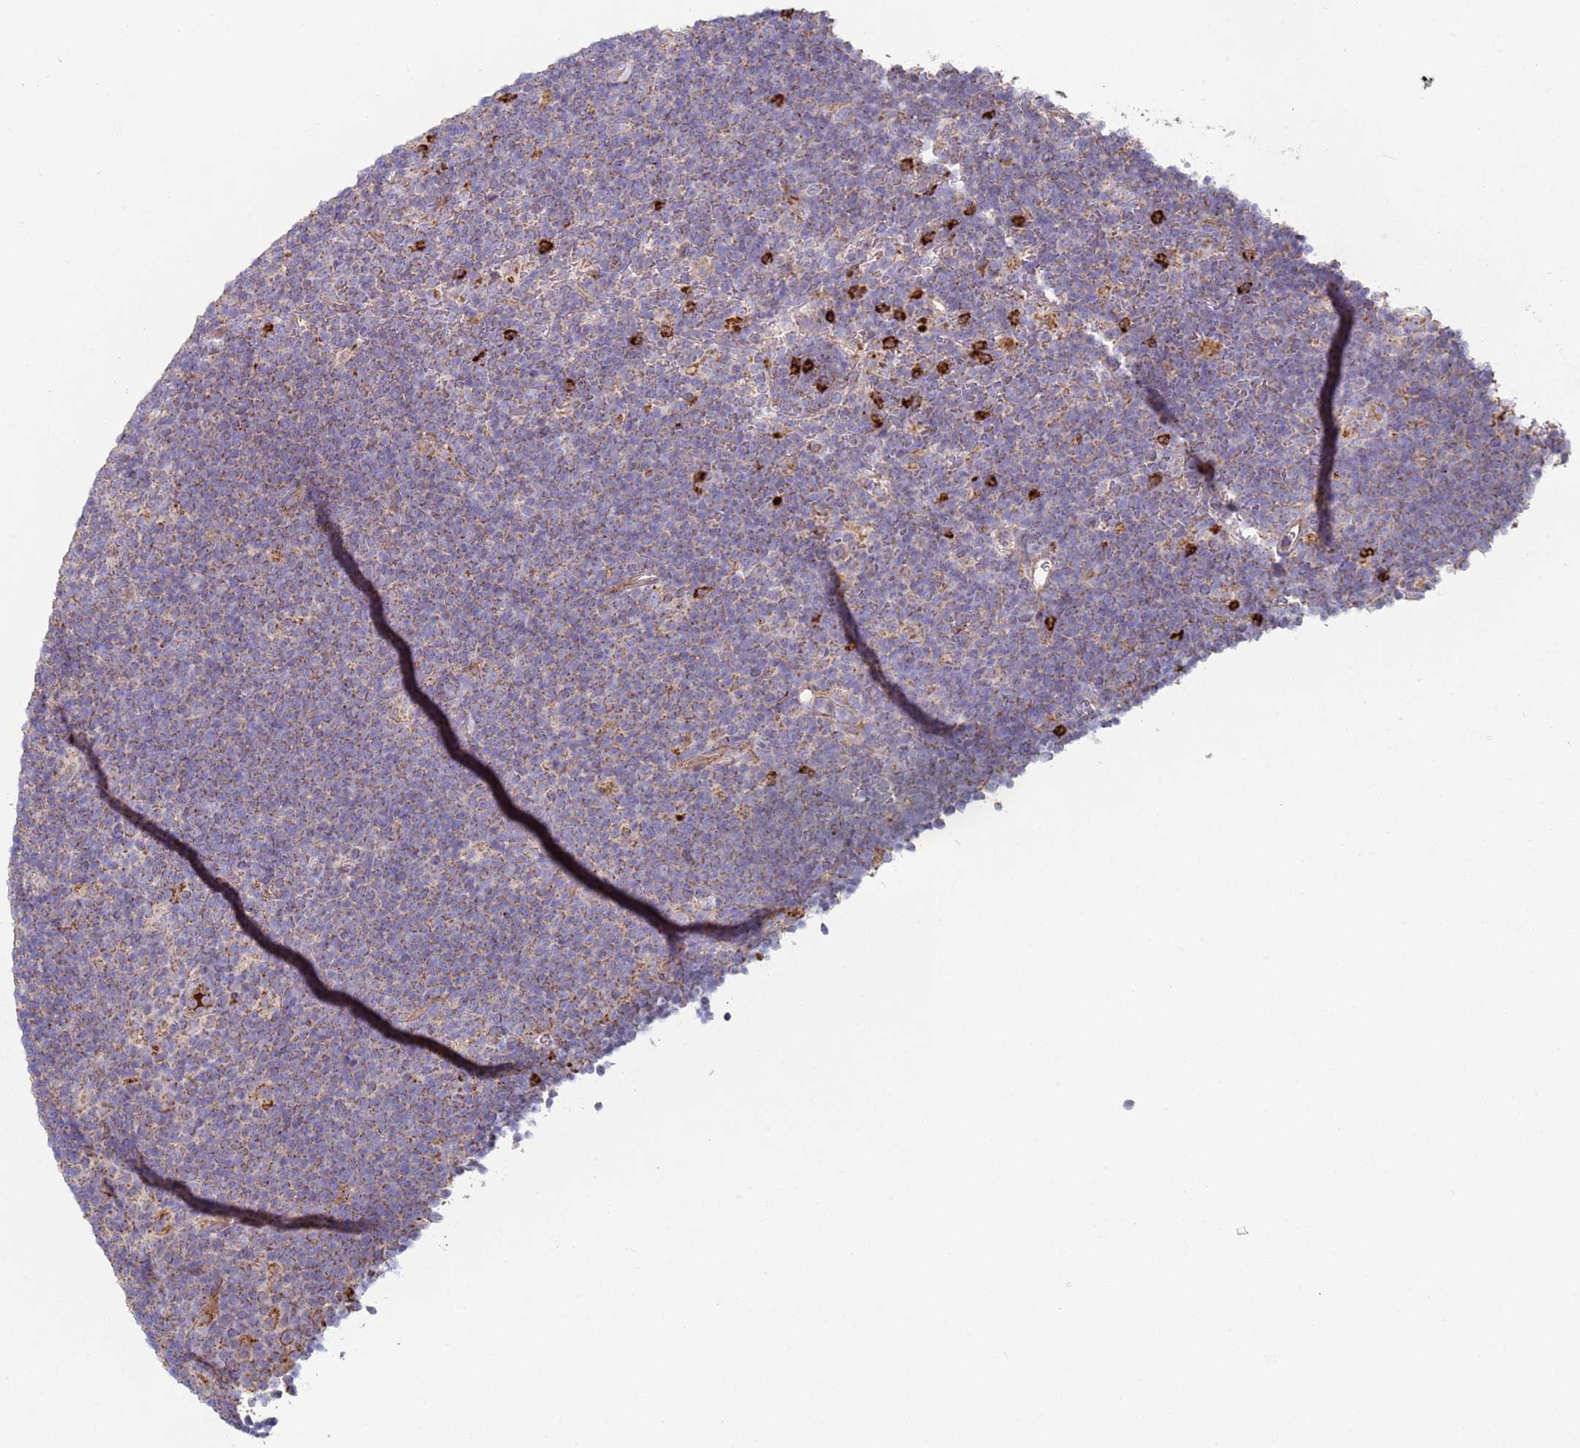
{"staining": {"intensity": "weak", "quantity": "<25%", "location": "cytoplasmic/membranous"}, "tissue": "lymphoma", "cell_type": "Tumor cells", "image_type": "cancer", "snomed": [{"axis": "morphology", "description": "Hodgkin's disease, NOS"}, {"axis": "topography", "description": "Lymph node"}], "caption": "Immunohistochemistry (IHC) of human Hodgkin's disease displays no positivity in tumor cells.", "gene": "FBXO33", "patient": {"sex": "female", "age": 57}}